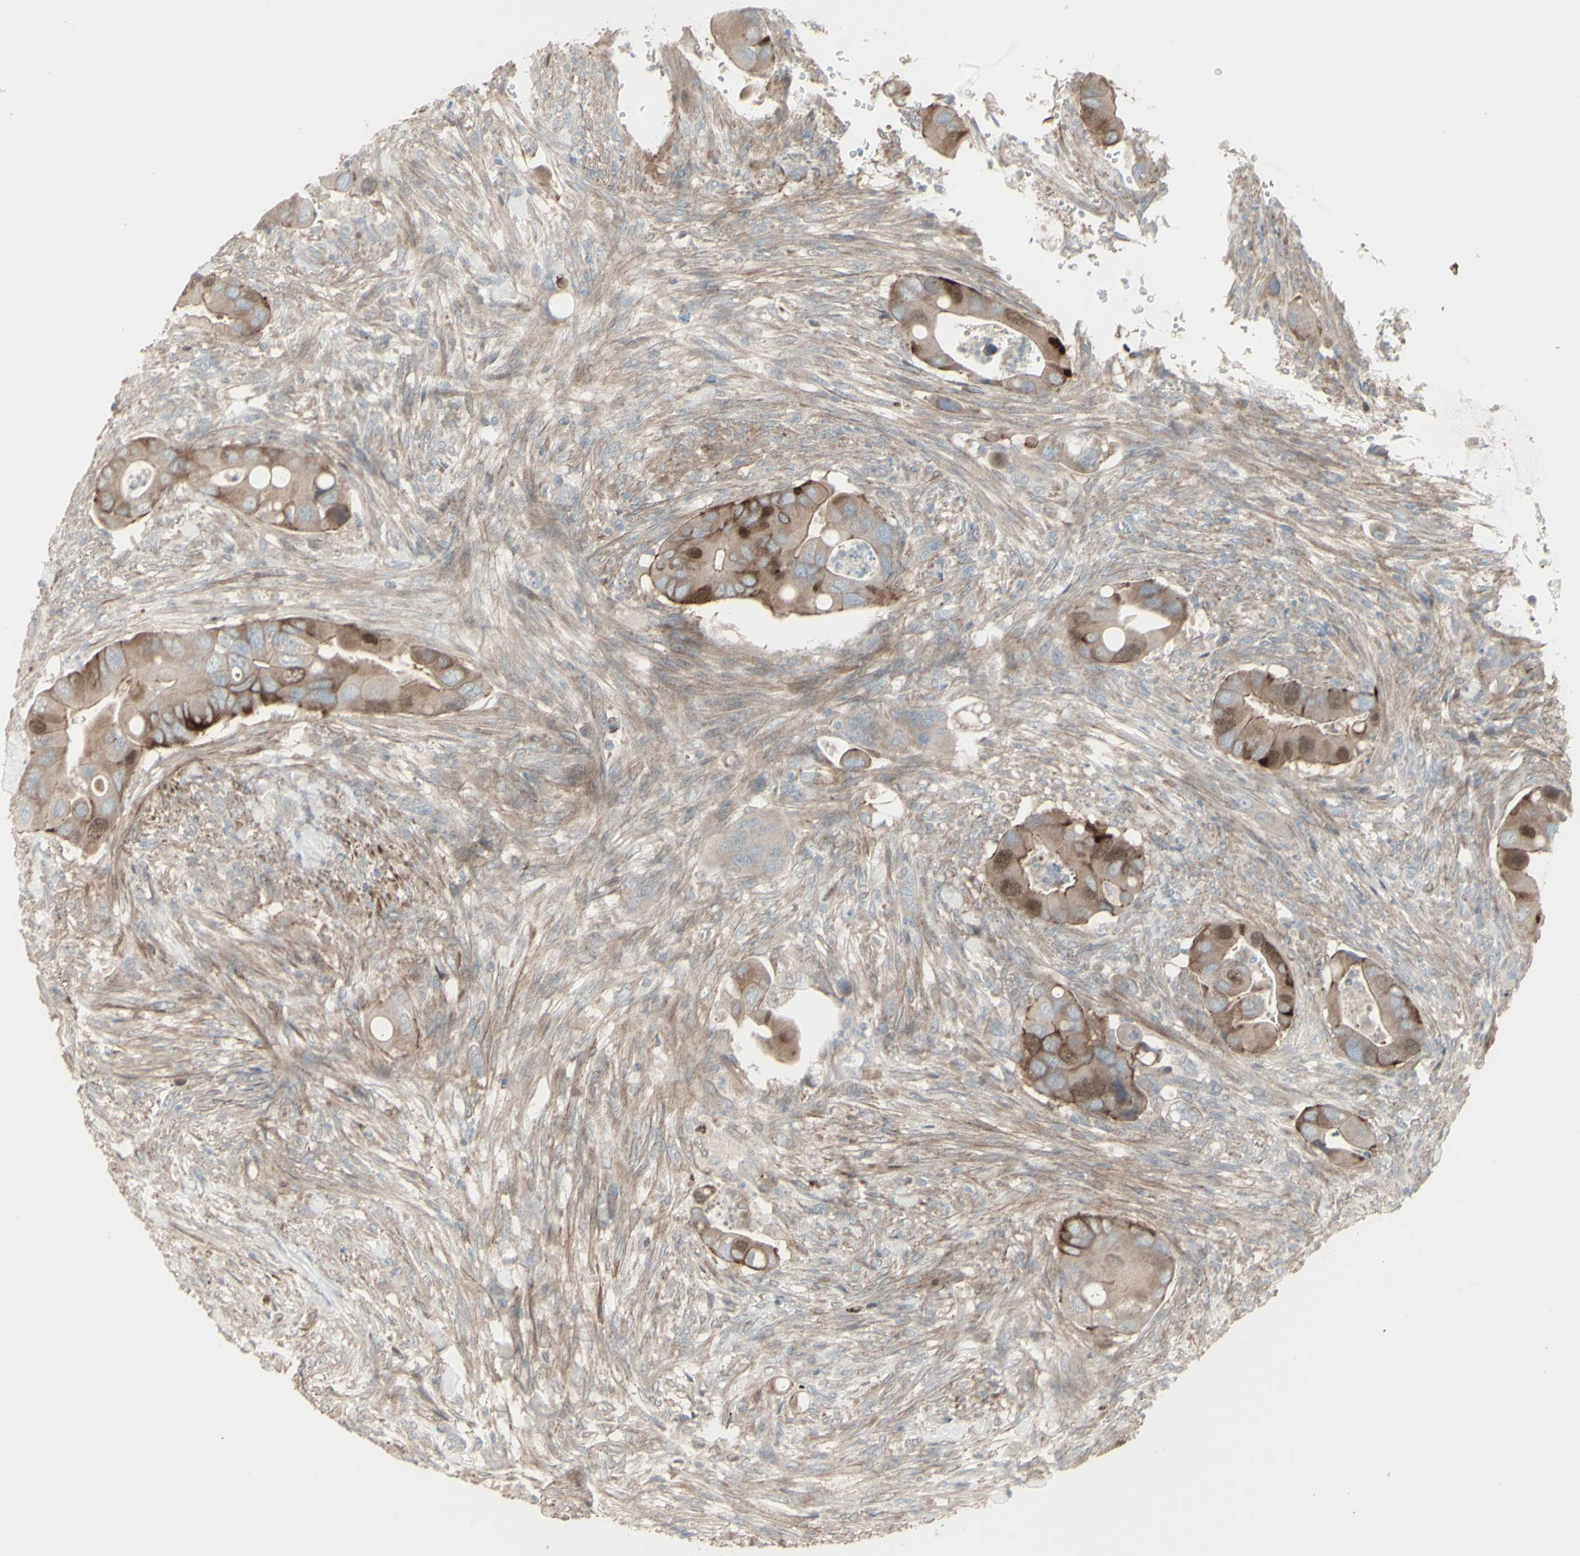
{"staining": {"intensity": "moderate", "quantity": ">75%", "location": "cytoplasmic/membranous,nuclear"}, "tissue": "colorectal cancer", "cell_type": "Tumor cells", "image_type": "cancer", "snomed": [{"axis": "morphology", "description": "Adenocarcinoma, NOS"}, {"axis": "topography", "description": "Rectum"}], "caption": "Immunohistochemical staining of colorectal cancer (adenocarcinoma) reveals medium levels of moderate cytoplasmic/membranous and nuclear staining in approximately >75% of tumor cells. (Brightfield microscopy of DAB IHC at high magnification).", "gene": "GMNN", "patient": {"sex": "female", "age": 57}}